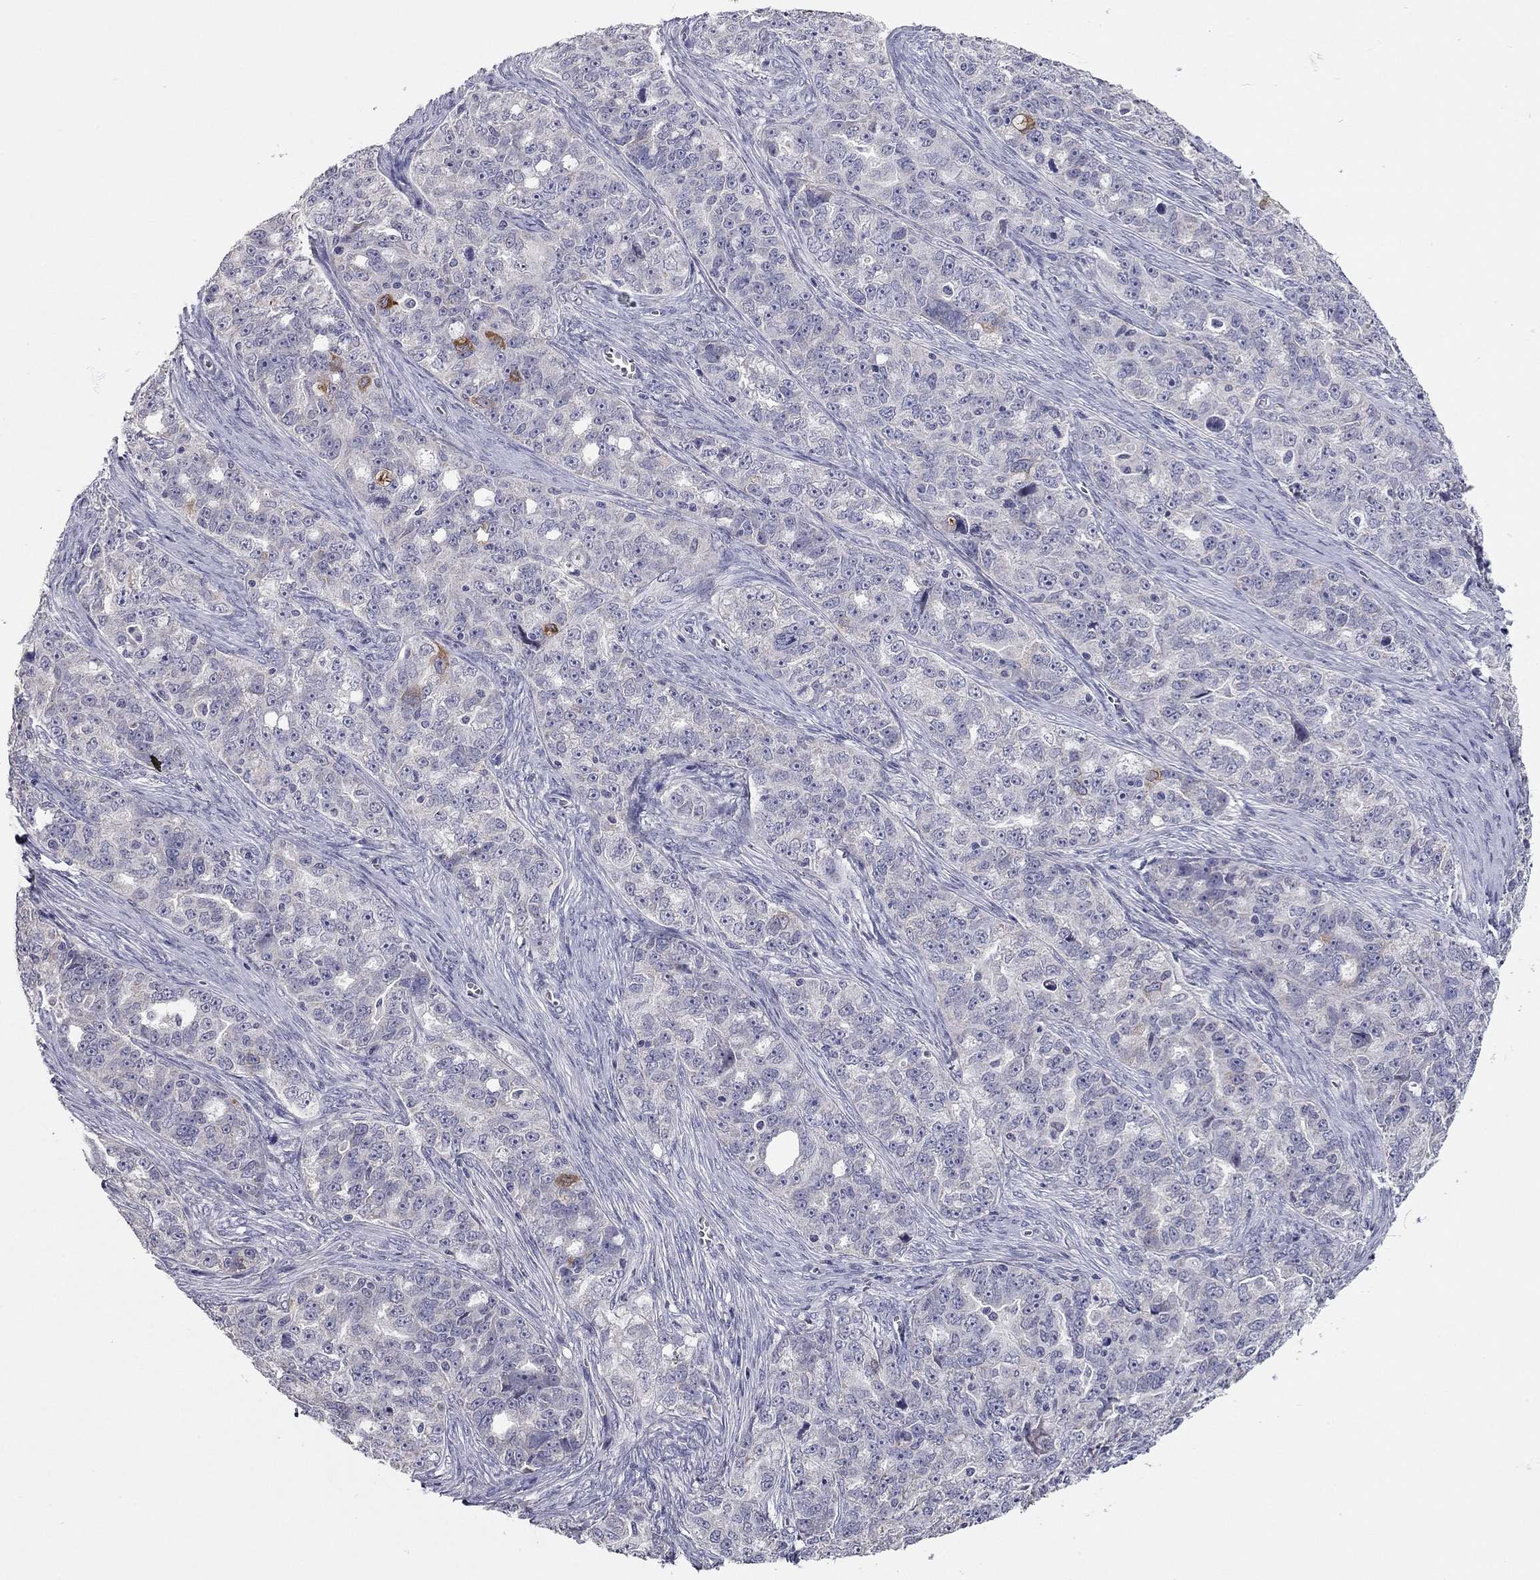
{"staining": {"intensity": "moderate", "quantity": "<25%", "location": "cytoplasmic/membranous"}, "tissue": "ovarian cancer", "cell_type": "Tumor cells", "image_type": "cancer", "snomed": [{"axis": "morphology", "description": "Cystadenocarcinoma, serous, NOS"}, {"axis": "topography", "description": "Ovary"}], "caption": "An image showing moderate cytoplasmic/membranous staining in about <25% of tumor cells in serous cystadenocarcinoma (ovarian), as visualized by brown immunohistochemical staining.", "gene": "SCARB1", "patient": {"sex": "female", "age": 51}}